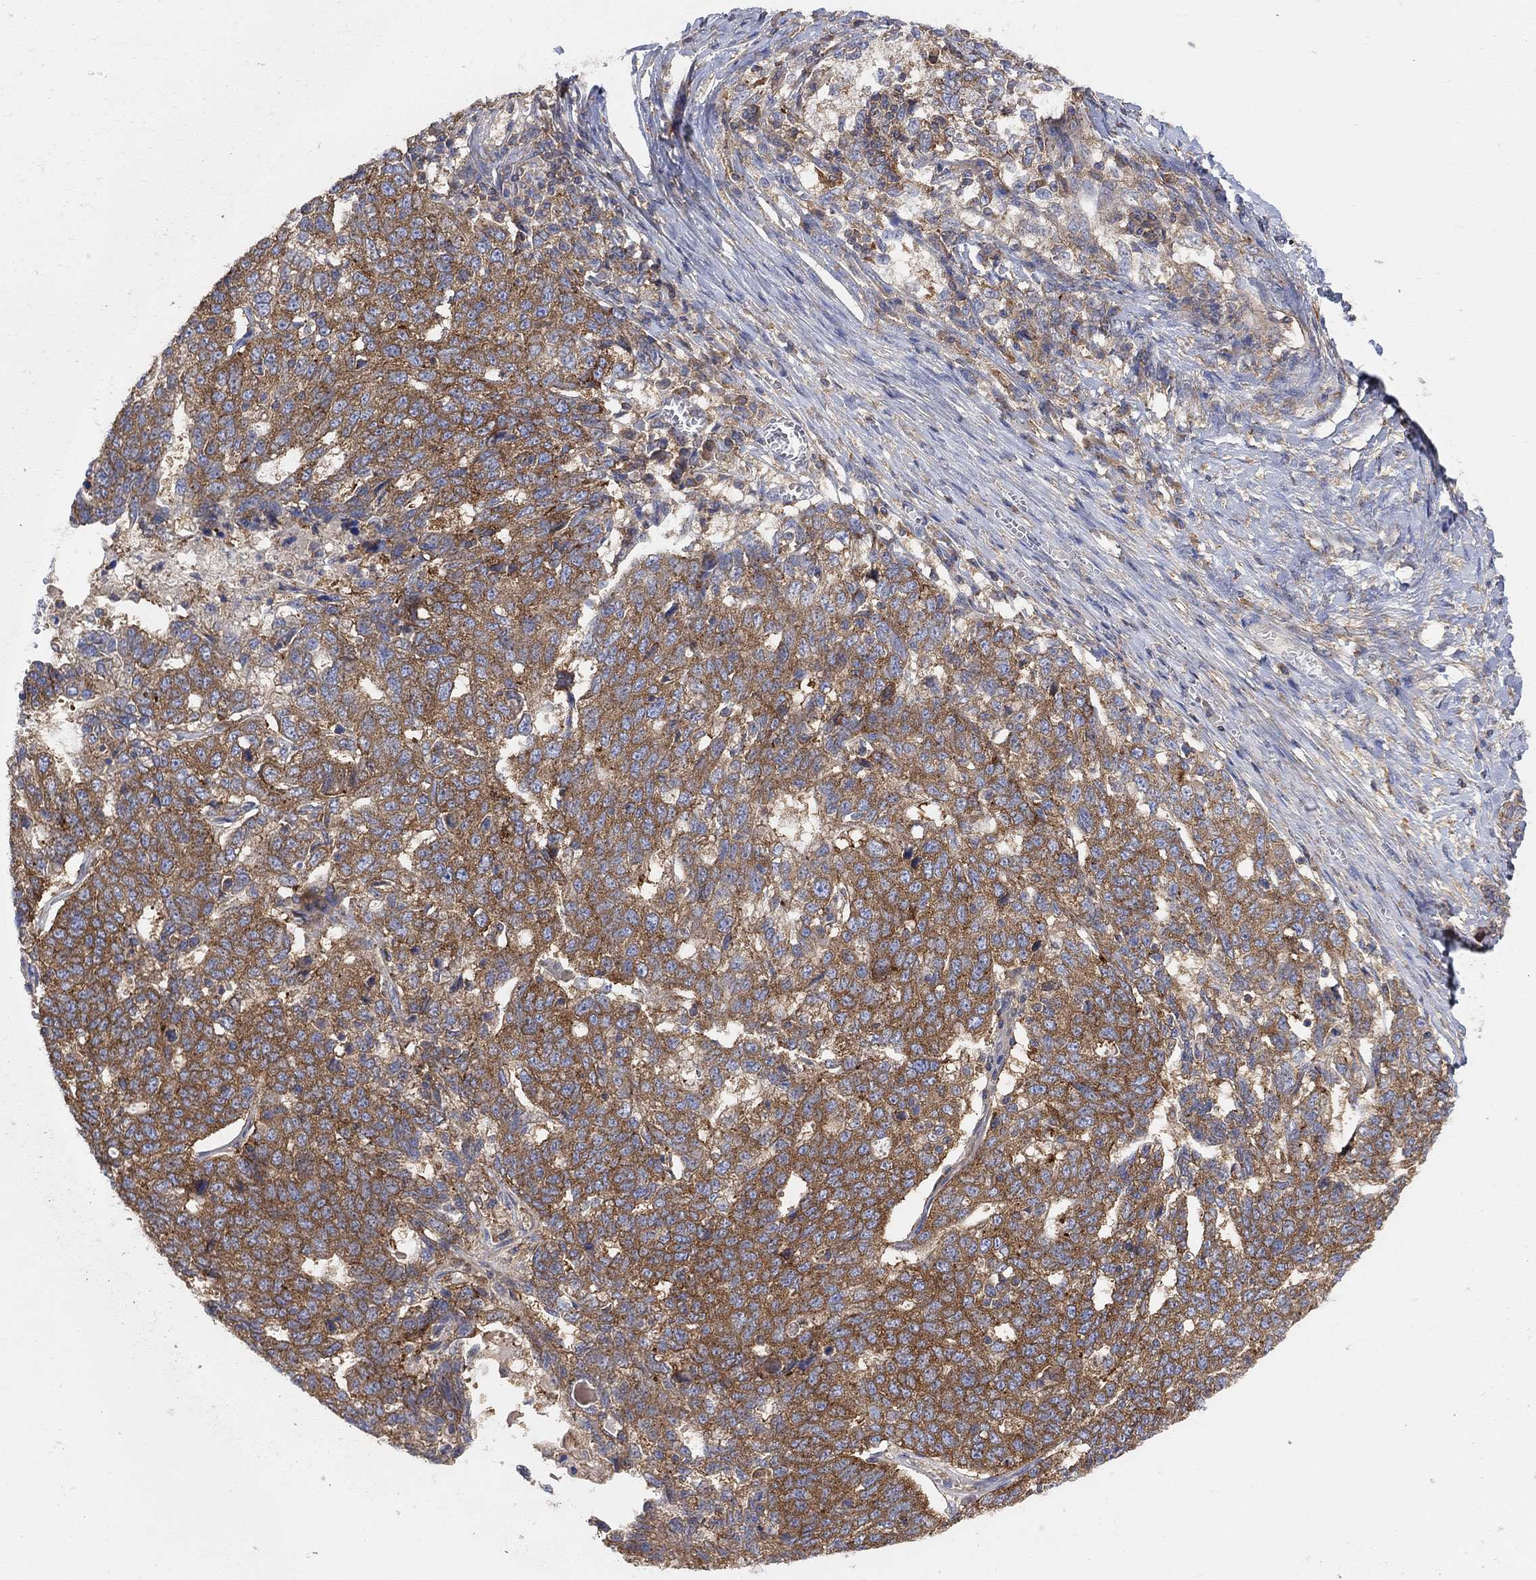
{"staining": {"intensity": "moderate", "quantity": "25%-75%", "location": "cytoplasmic/membranous"}, "tissue": "ovarian cancer", "cell_type": "Tumor cells", "image_type": "cancer", "snomed": [{"axis": "morphology", "description": "Cystadenocarcinoma, serous, NOS"}, {"axis": "topography", "description": "Ovary"}], "caption": "IHC histopathology image of human ovarian cancer stained for a protein (brown), which demonstrates medium levels of moderate cytoplasmic/membranous positivity in about 25%-75% of tumor cells.", "gene": "BLOC1S3", "patient": {"sex": "female", "age": 71}}